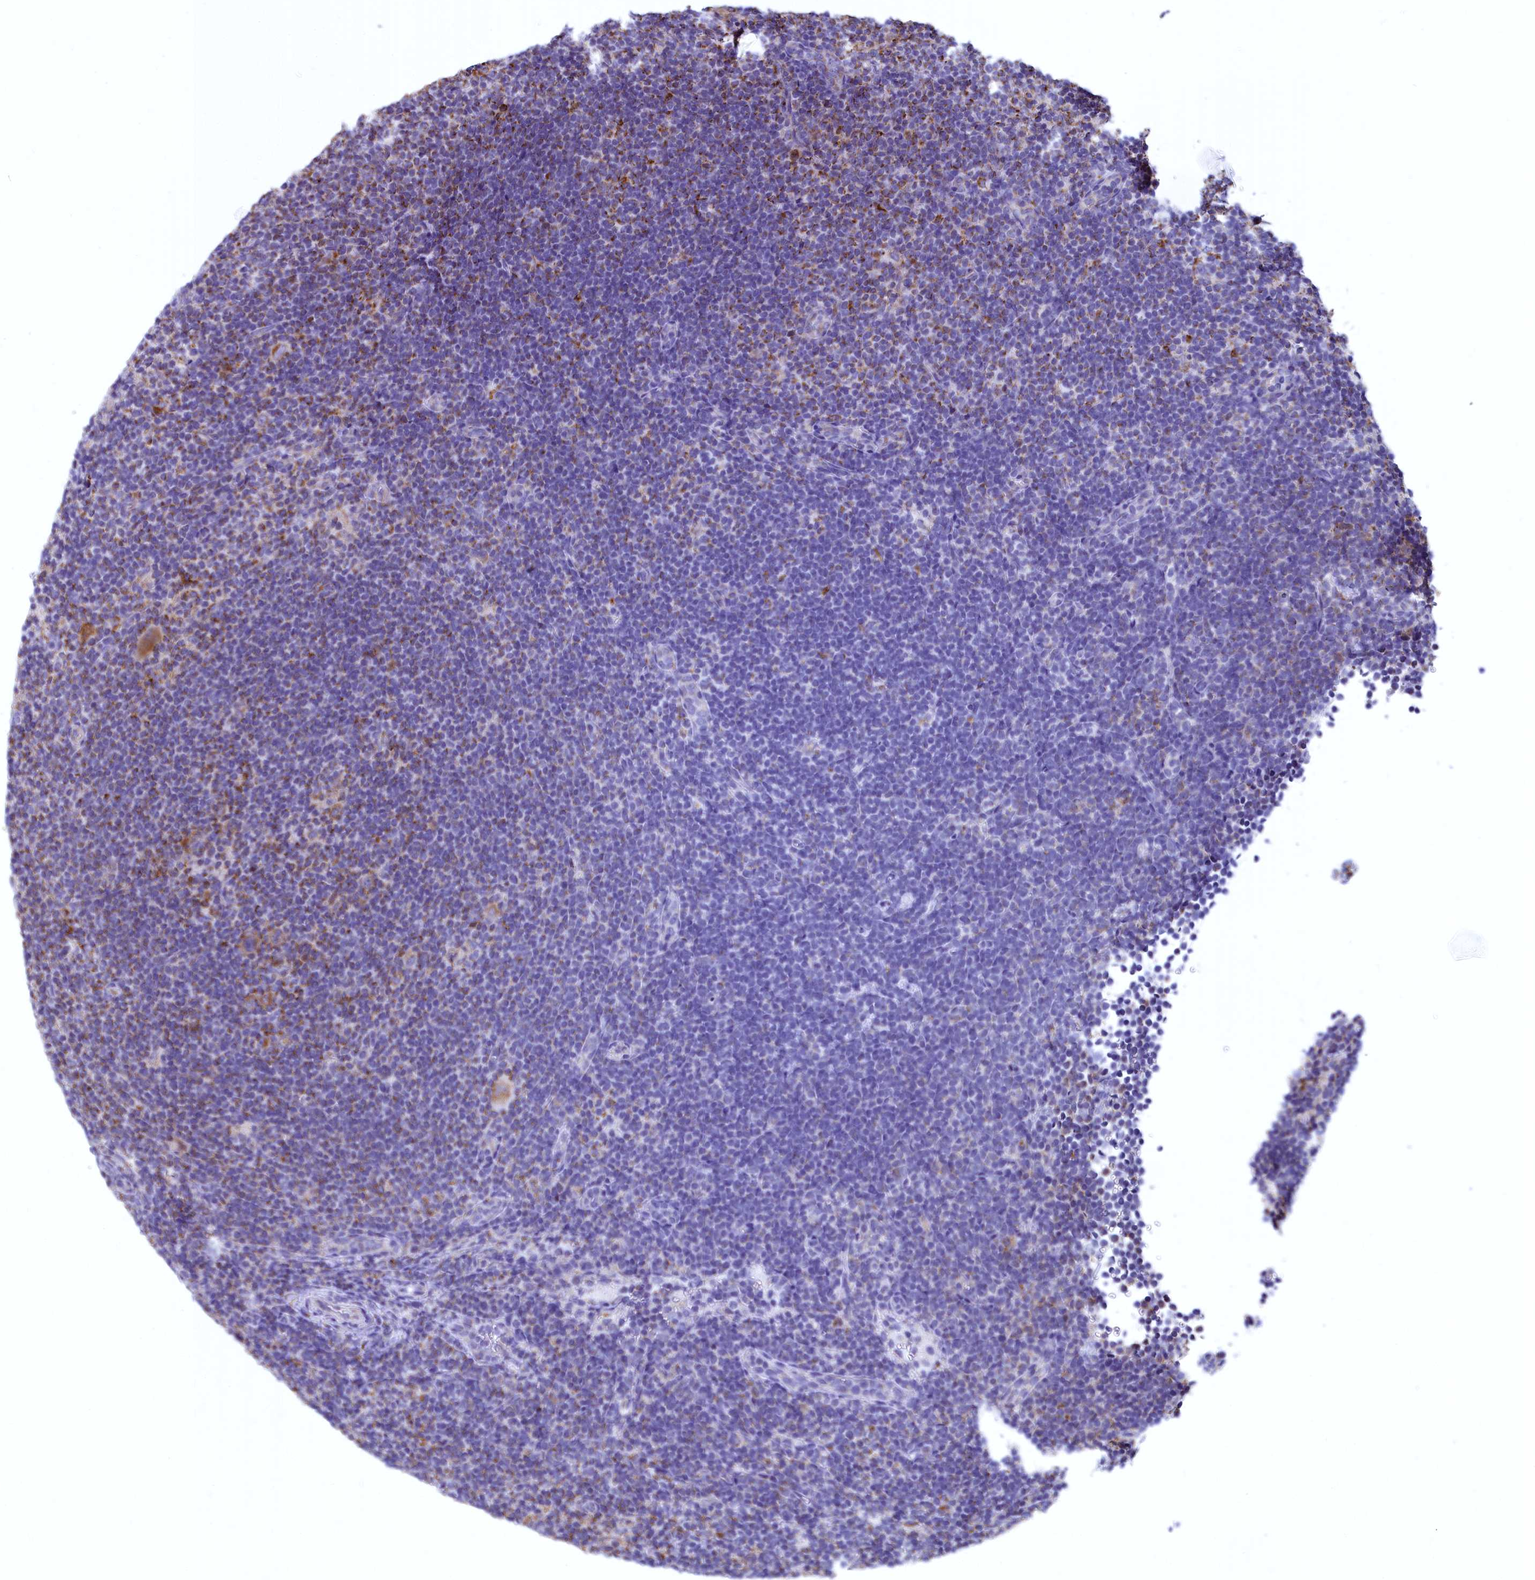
{"staining": {"intensity": "strong", "quantity": "<25%", "location": "cytoplasmic/membranous"}, "tissue": "lymphoma", "cell_type": "Tumor cells", "image_type": "cancer", "snomed": [{"axis": "morphology", "description": "Hodgkin's disease, NOS"}, {"axis": "topography", "description": "Lymph node"}], "caption": "Protein expression by immunohistochemistry (IHC) exhibits strong cytoplasmic/membranous positivity in about <25% of tumor cells in Hodgkin's disease.", "gene": "COX17", "patient": {"sex": "female", "age": 57}}